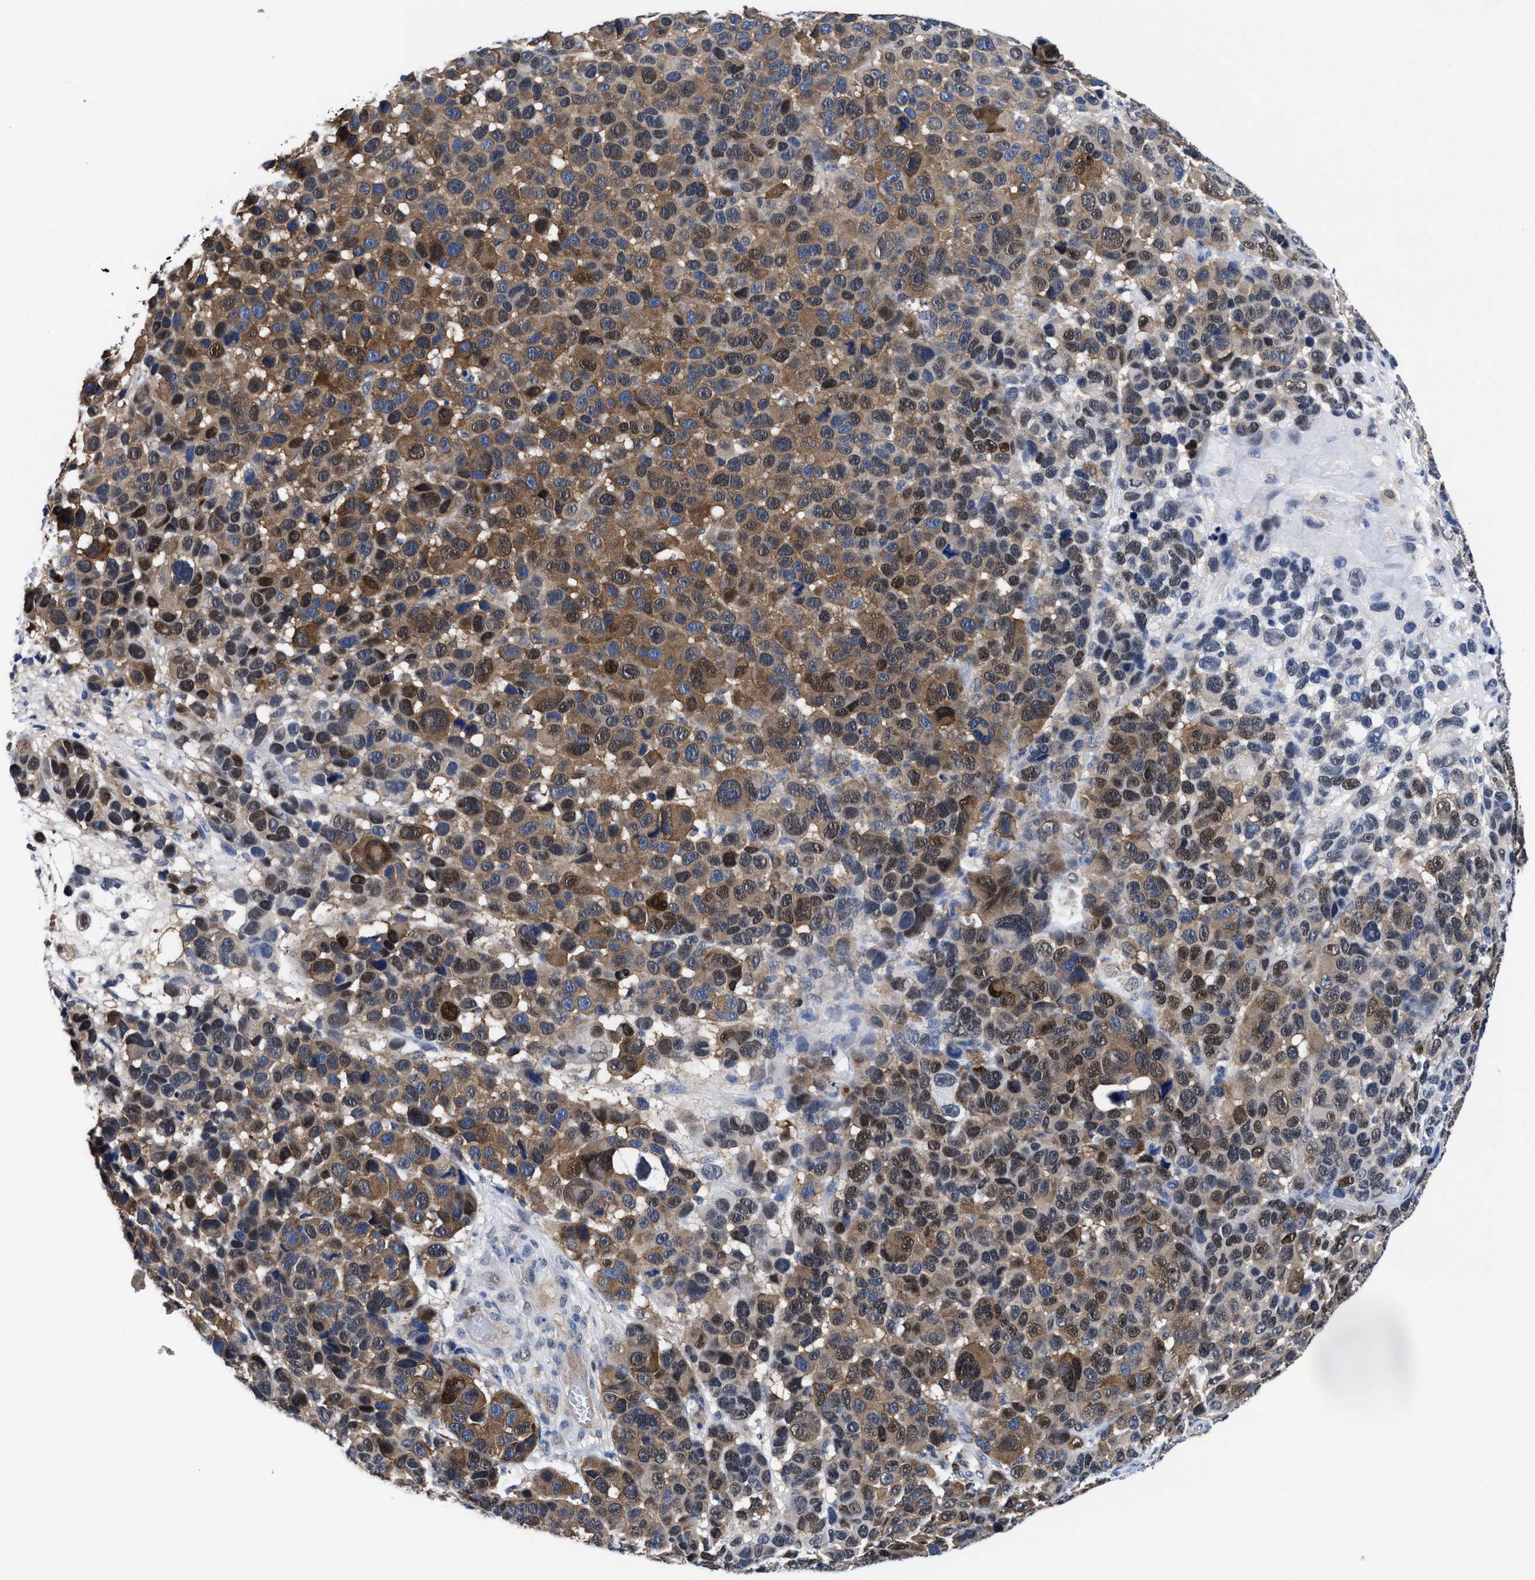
{"staining": {"intensity": "moderate", "quantity": ">75%", "location": "cytoplasmic/membranous,nuclear"}, "tissue": "melanoma", "cell_type": "Tumor cells", "image_type": "cancer", "snomed": [{"axis": "morphology", "description": "Malignant melanoma, NOS"}, {"axis": "topography", "description": "Skin"}], "caption": "Human malignant melanoma stained for a protein (brown) exhibits moderate cytoplasmic/membranous and nuclear positive positivity in about >75% of tumor cells.", "gene": "ACLY", "patient": {"sex": "male", "age": 53}}